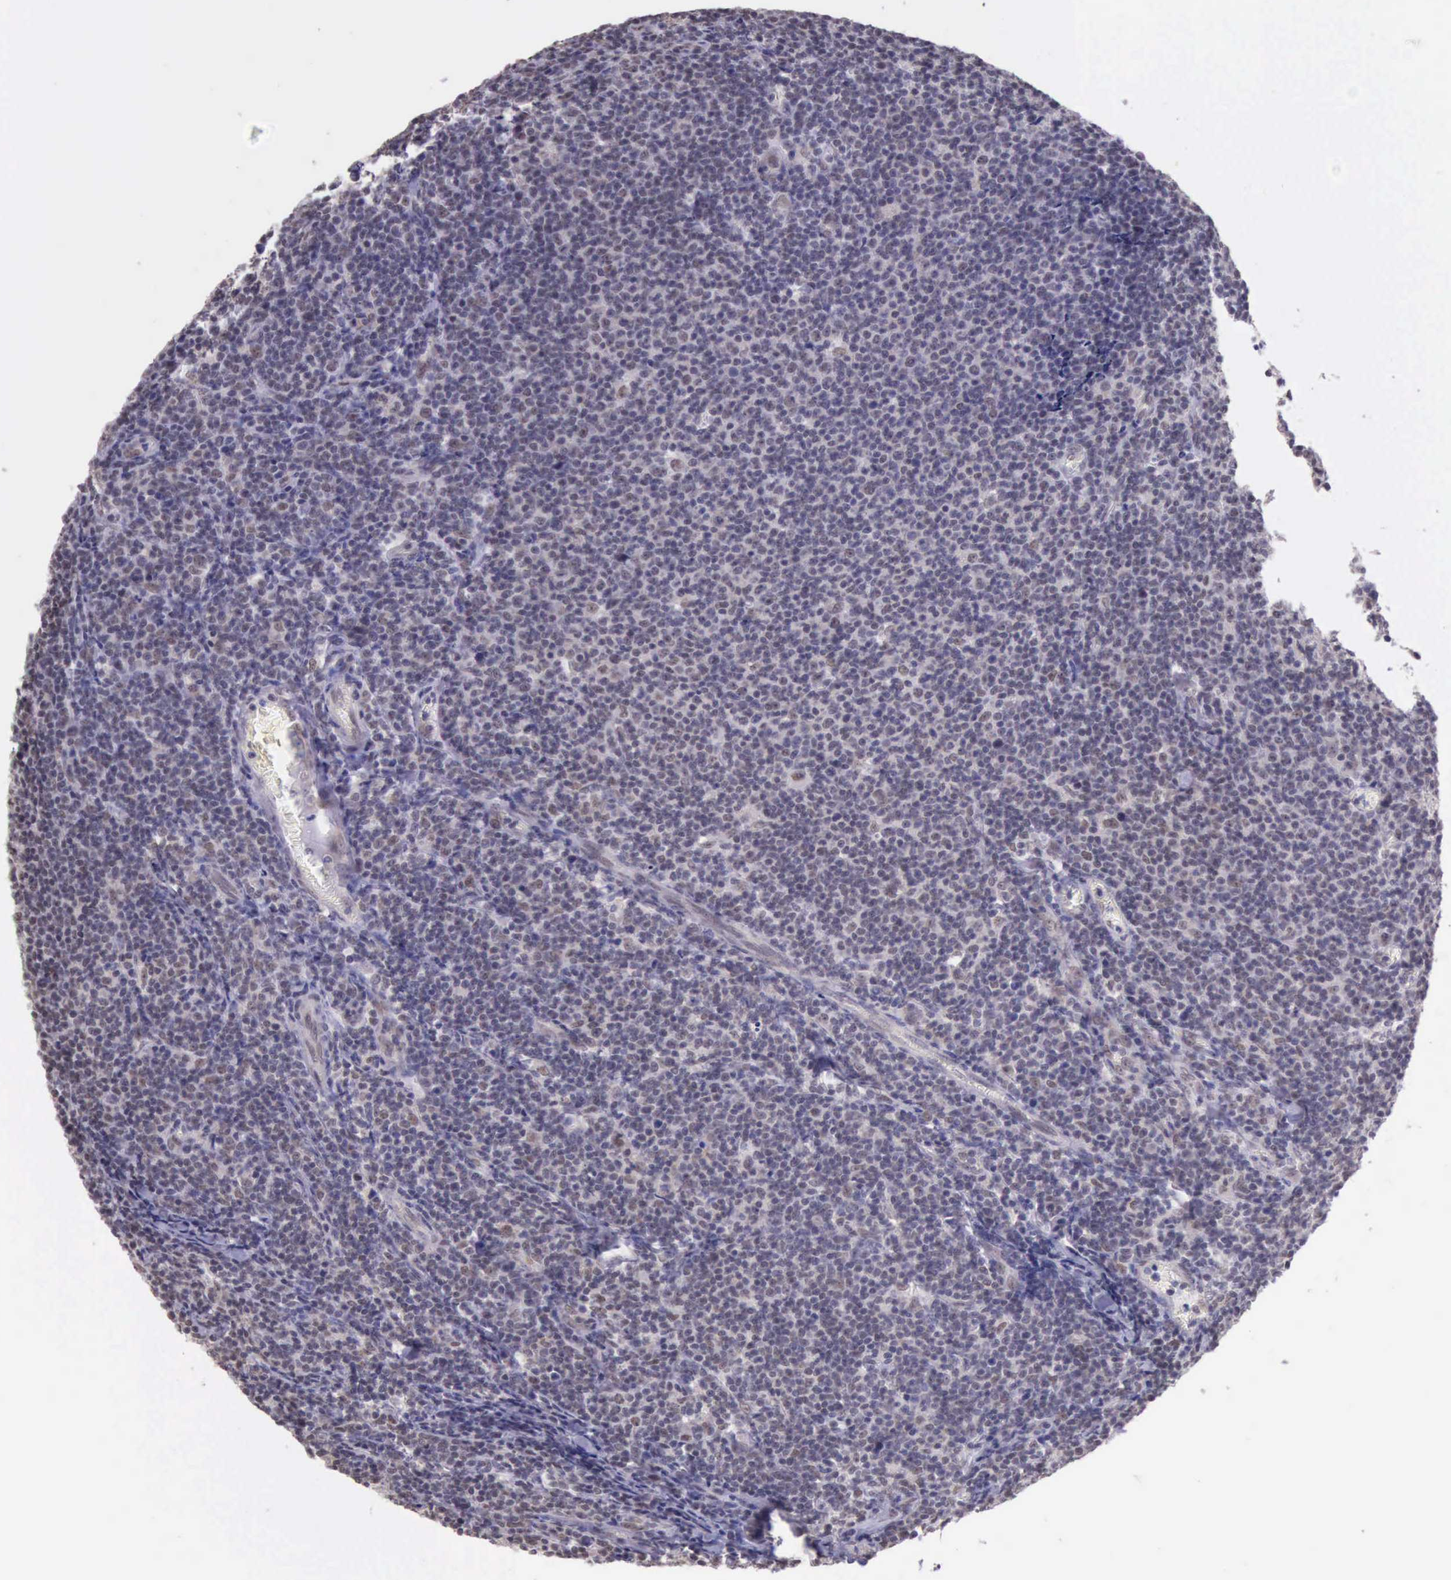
{"staining": {"intensity": "weak", "quantity": ">75%", "location": "nuclear"}, "tissue": "lymphoma", "cell_type": "Tumor cells", "image_type": "cancer", "snomed": [{"axis": "morphology", "description": "Malignant lymphoma, non-Hodgkin's type, Low grade"}, {"axis": "topography", "description": "Lymph node"}], "caption": "Brown immunohistochemical staining in malignant lymphoma, non-Hodgkin's type (low-grade) displays weak nuclear expression in about >75% of tumor cells.", "gene": "PRPF39", "patient": {"sex": "male", "age": 74}}